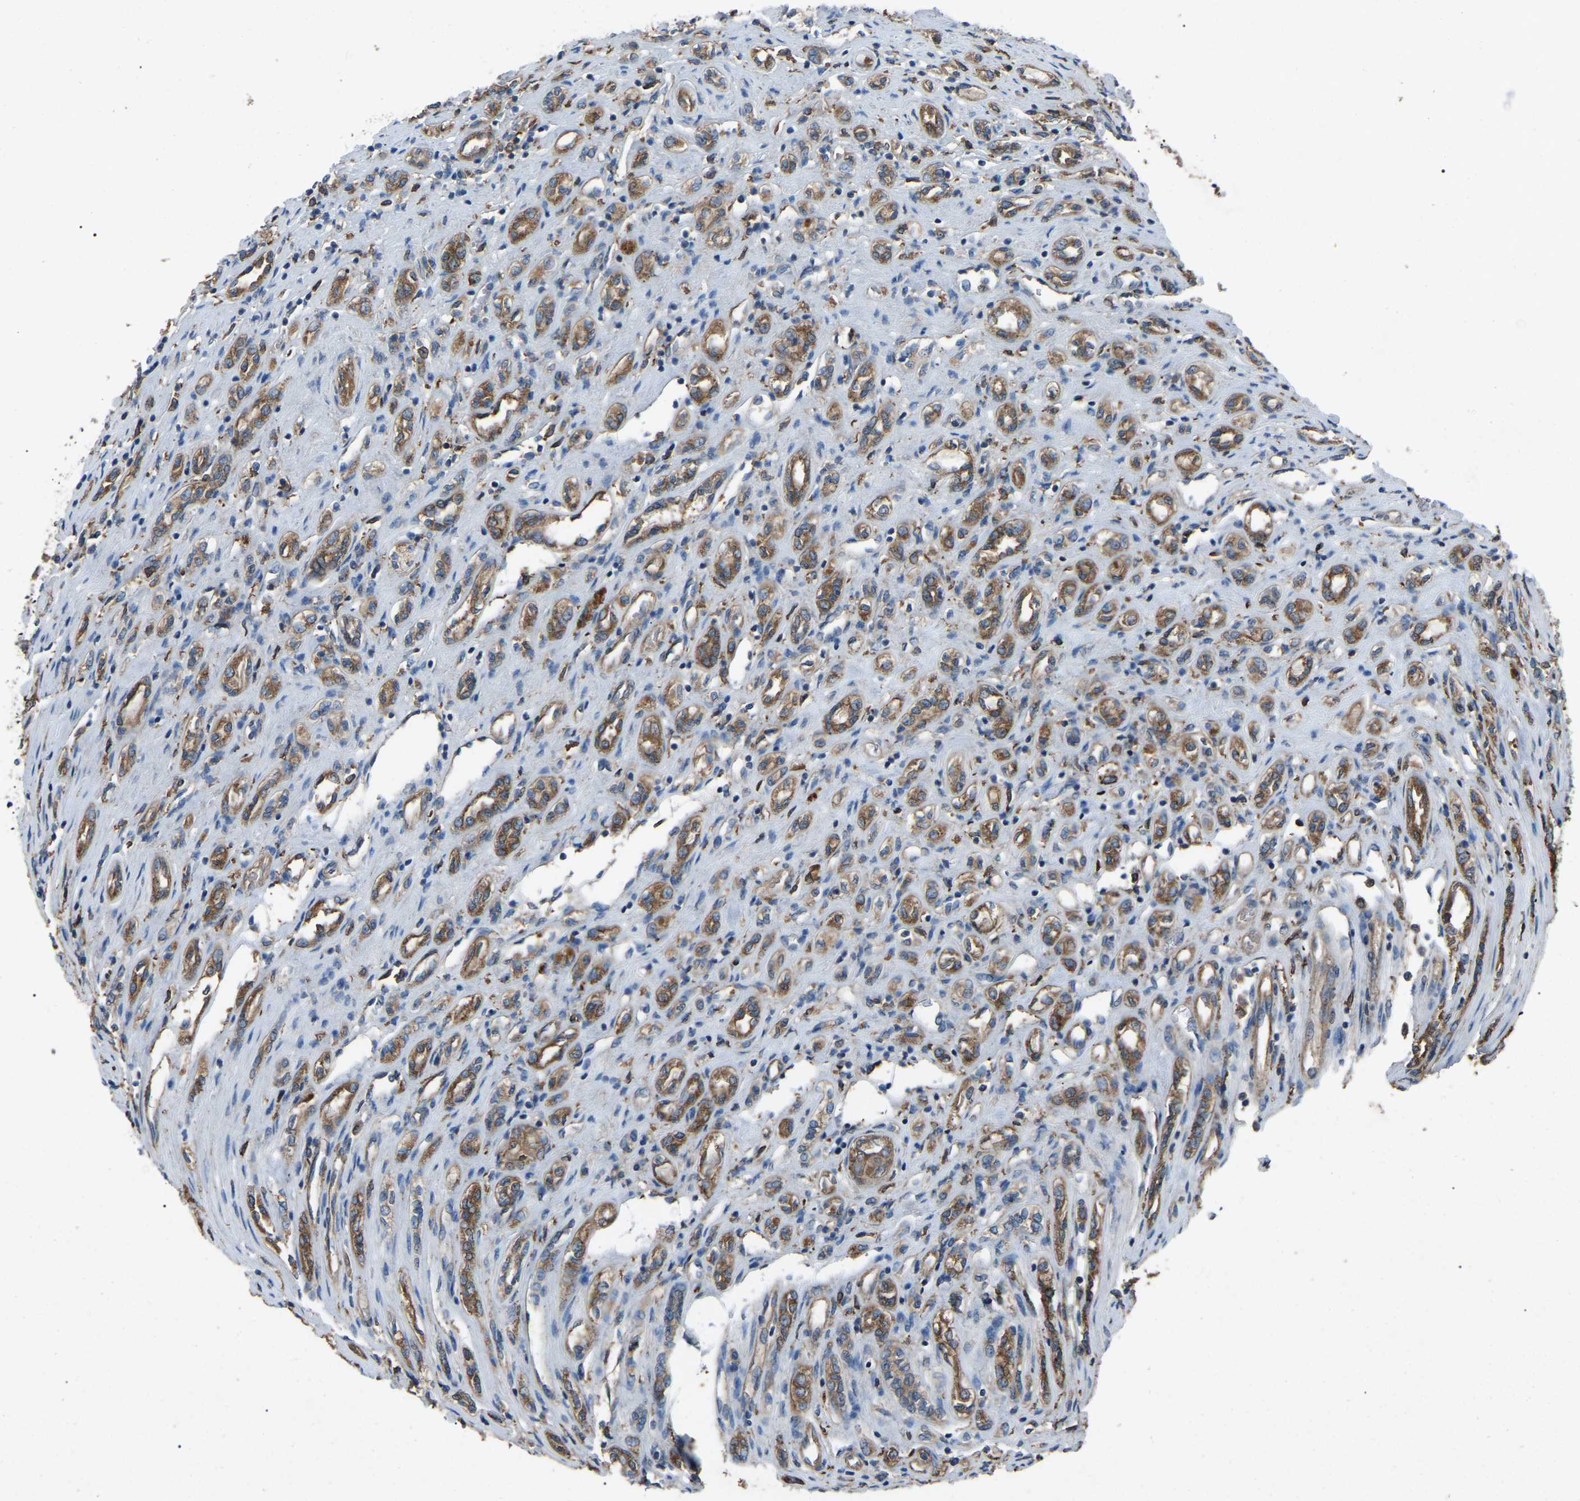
{"staining": {"intensity": "moderate", "quantity": ">75%", "location": "cytoplasmic/membranous"}, "tissue": "renal cancer", "cell_type": "Tumor cells", "image_type": "cancer", "snomed": [{"axis": "morphology", "description": "Adenocarcinoma, NOS"}, {"axis": "topography", "description": "Kidney"}], "caption": "There is medium levels of moderate cytoplasmic/membranous staining in tumor cells of renal cancer, as demonstrated by immunohistochemical staining (brown color).", "gene": "AIMP1", "patient": {"sex": "female", "age": 70}}